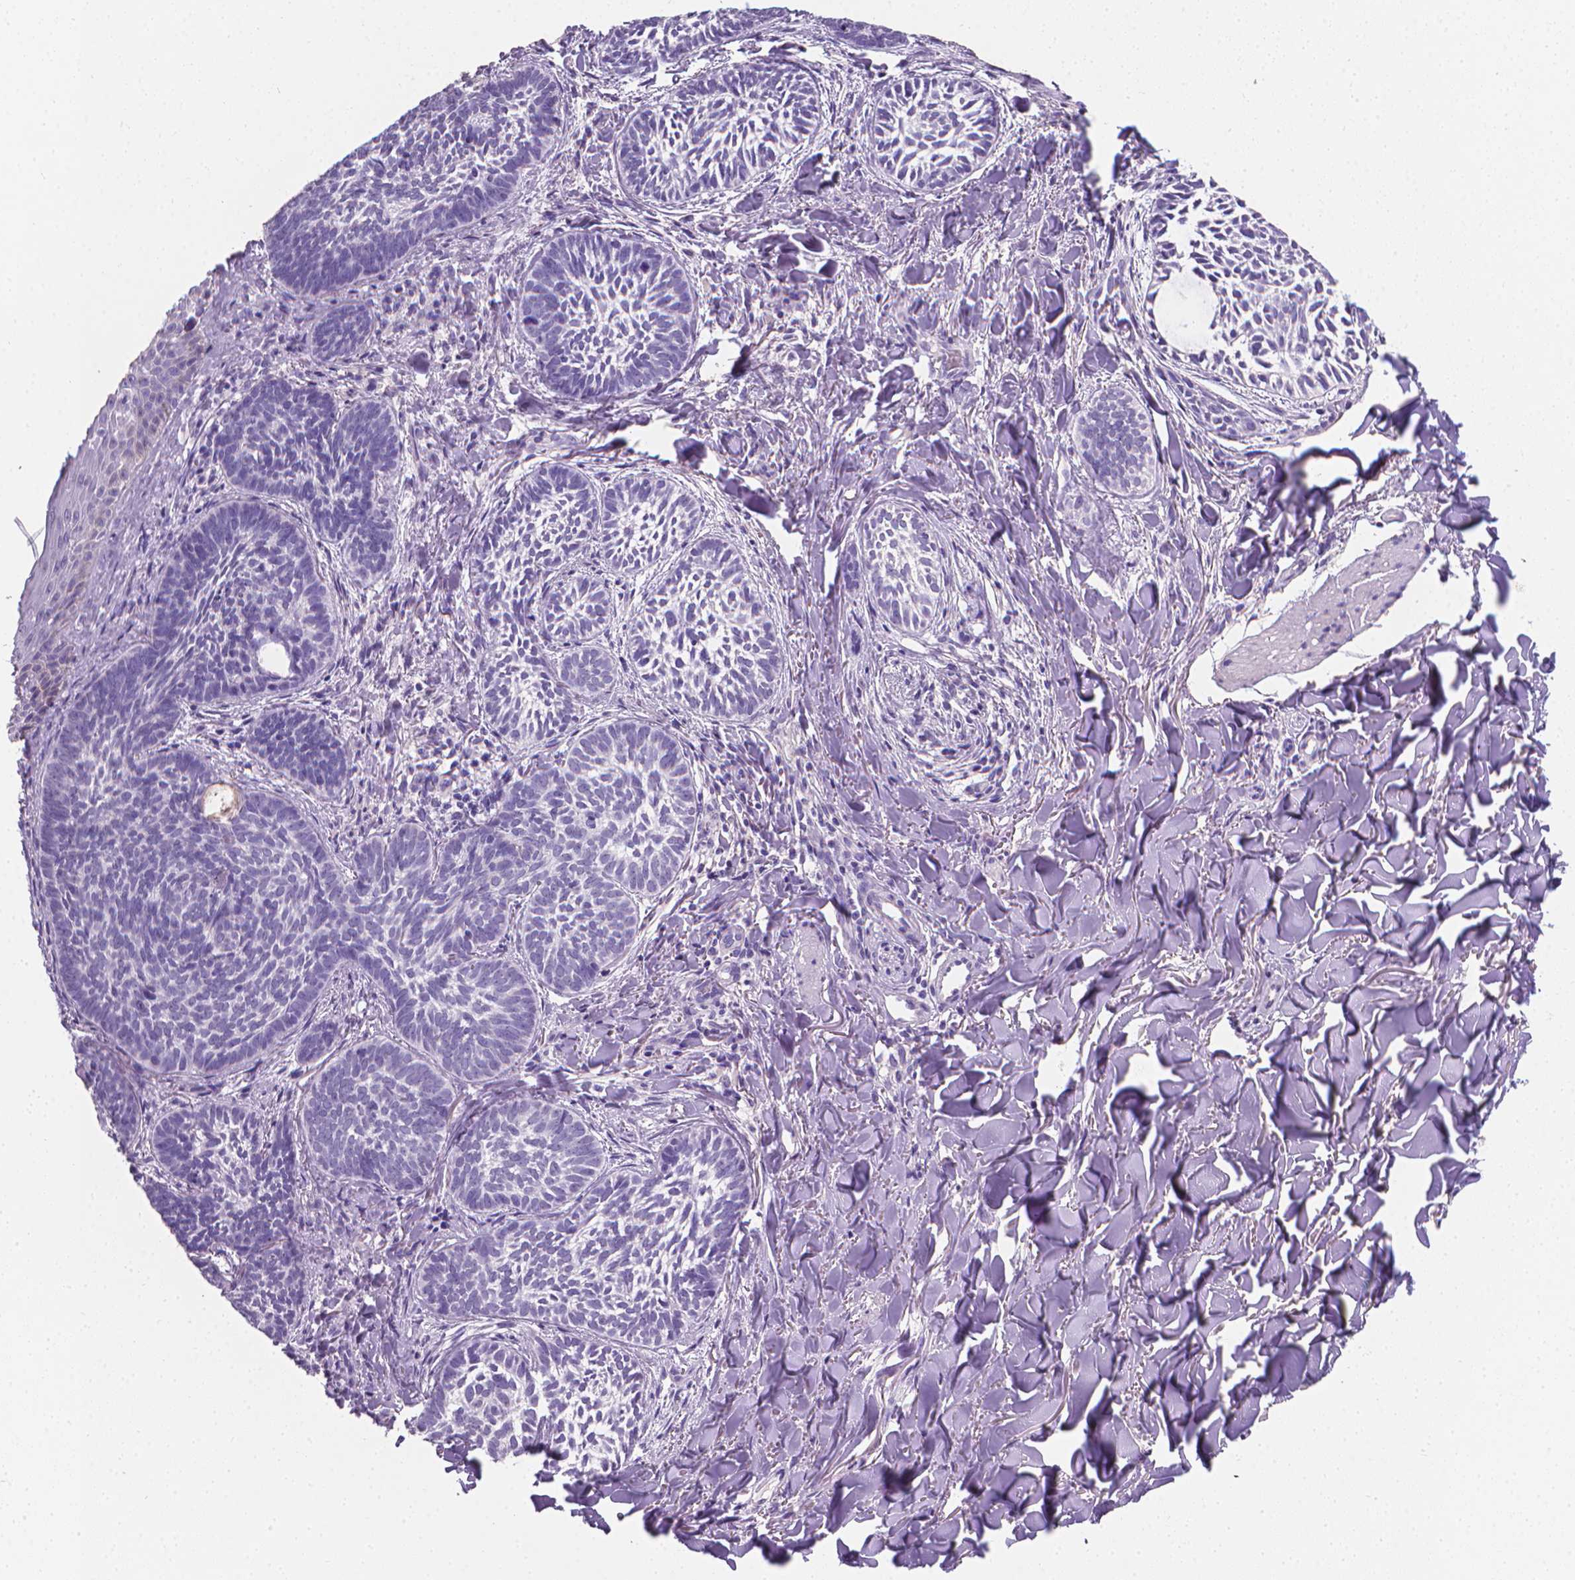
{"staining": {"intensity": "negative", "quantity": "none", "location": "none"}, "tissue": "skin cancer", "cell_type": "Tumor cells", "image_type": "cancer", "snomed": [{"axis": "morphology", "description": "Normal tissue, NOS"}, {"axis": "morphology", "description": "Basal cell carcinoma"}, {"axis": "topography", "description": "Skin"}], "caption": "High power microscopy photomicrograph of an IHC image of skin cancer, revealing no significant expression in tumor cells.", "gene": "XPNPEP2", "patient": {"sex": "male", "age": 46}}